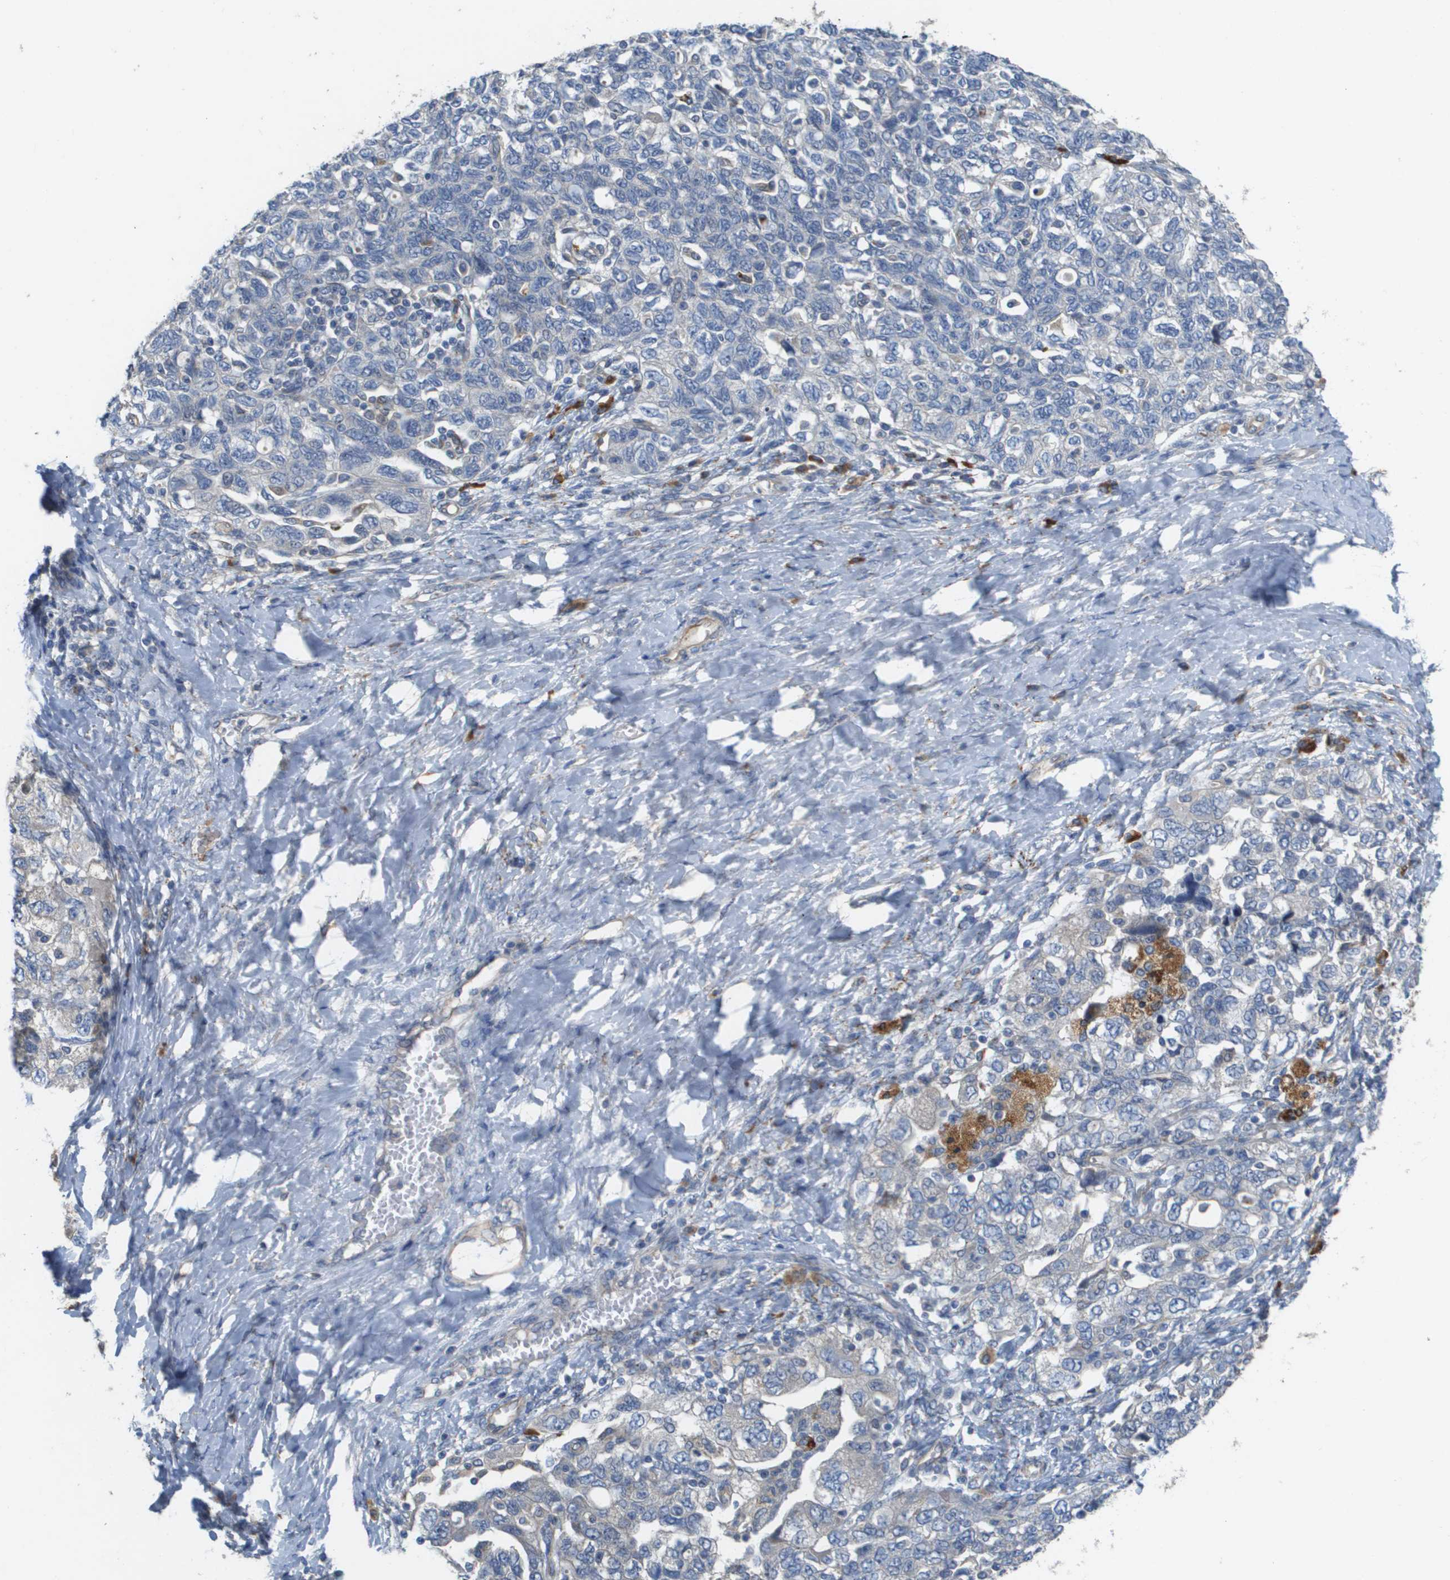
{"staining": {"intensity": "negative", "quantity": "none", "location": "none"}, "tissue": "ovarian cancer", "cell_type": "Tumor cells", "image_type": "cancer", "snomed": [{"axis": "morphology", "description": "Carcinoma, NOS"}, {"axis": "morphology", "description": "Cystadenocarcinoma, serous, NOS"}, {"axis": "topography", "description": "Ovary"}], "caption": "An immunohistochemistry histopathology image of ovarian cancer (serous cystadenocarcinoma) is shown. There is no staining in tumor cells of ovarian cancer (serous cystadenocarcinoma).", "gene": "CASP10", "patient": {"sex": "female", "age": 69}}